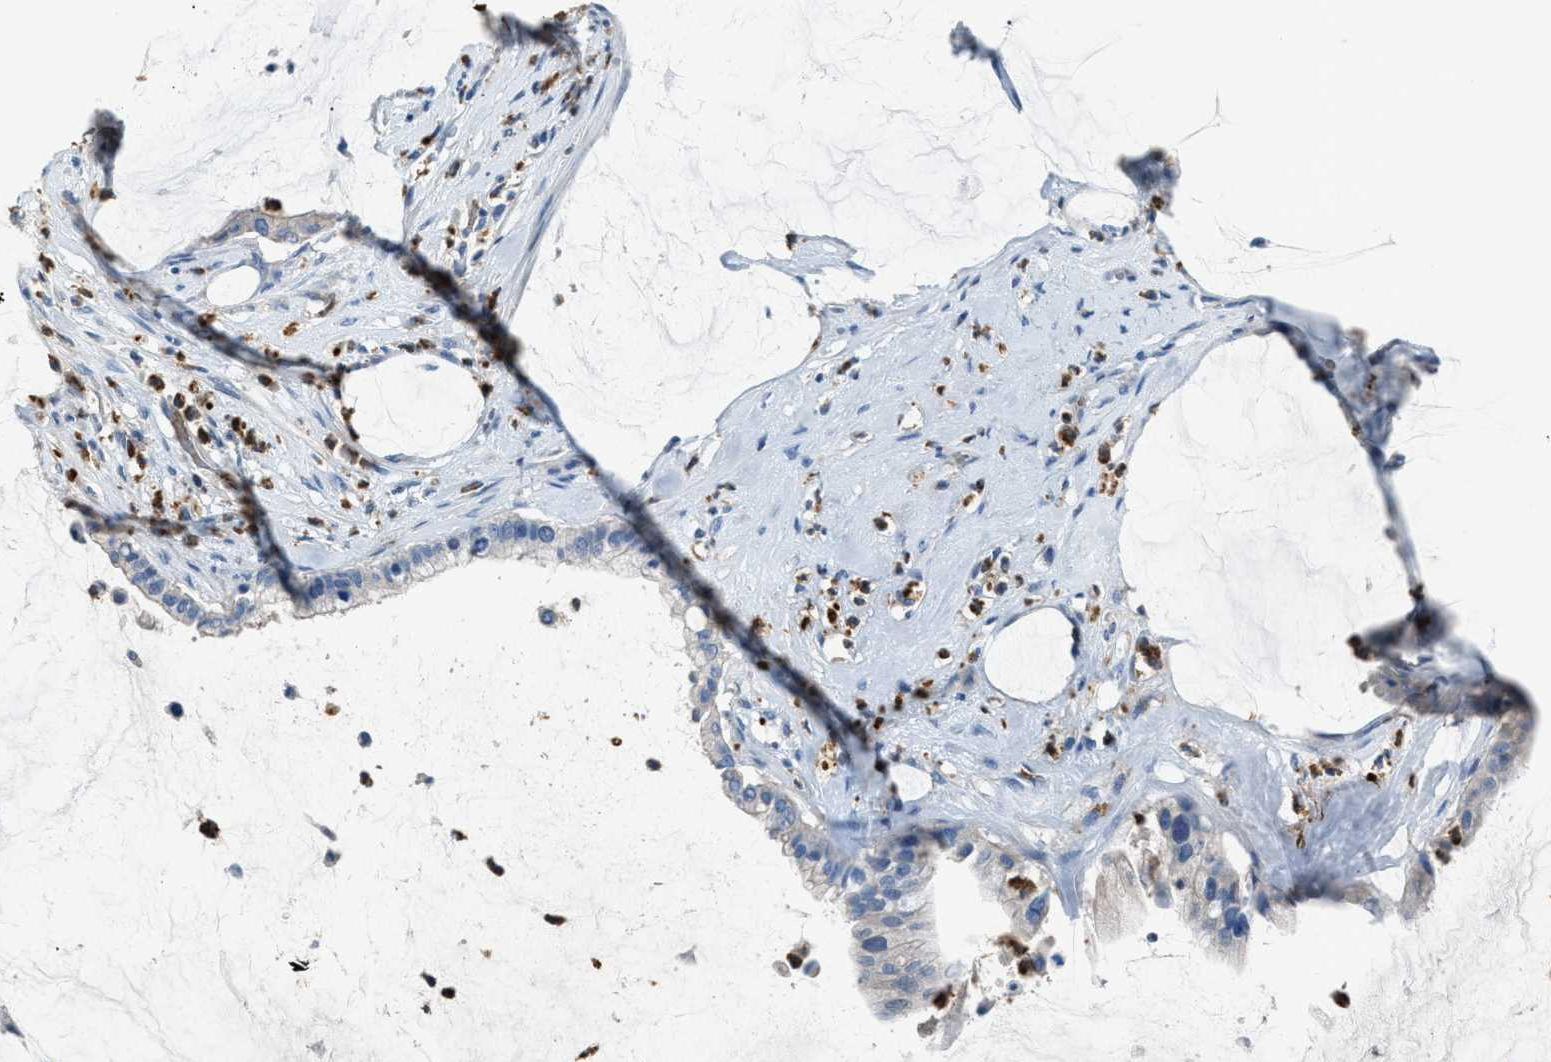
{"staining": {"intensity": "negative", "quantity": "none", "location": "none"}, "tissue": "pancreatic cancer", "cell_type": "Tumor cells", "image_type": "cancer", "snomed": [{"axis": "morphology", "description": "Adenocarcinoma, NOS"}, {"axis": "topography", "description": "Pancreas"}], "caption": "This is an immunohistochemistry histopathology image of human pancreatic cancer. There is no expression in tumor cells.", "gene": "CFAP77", "patient": {"sex": "male", "age": 41}}